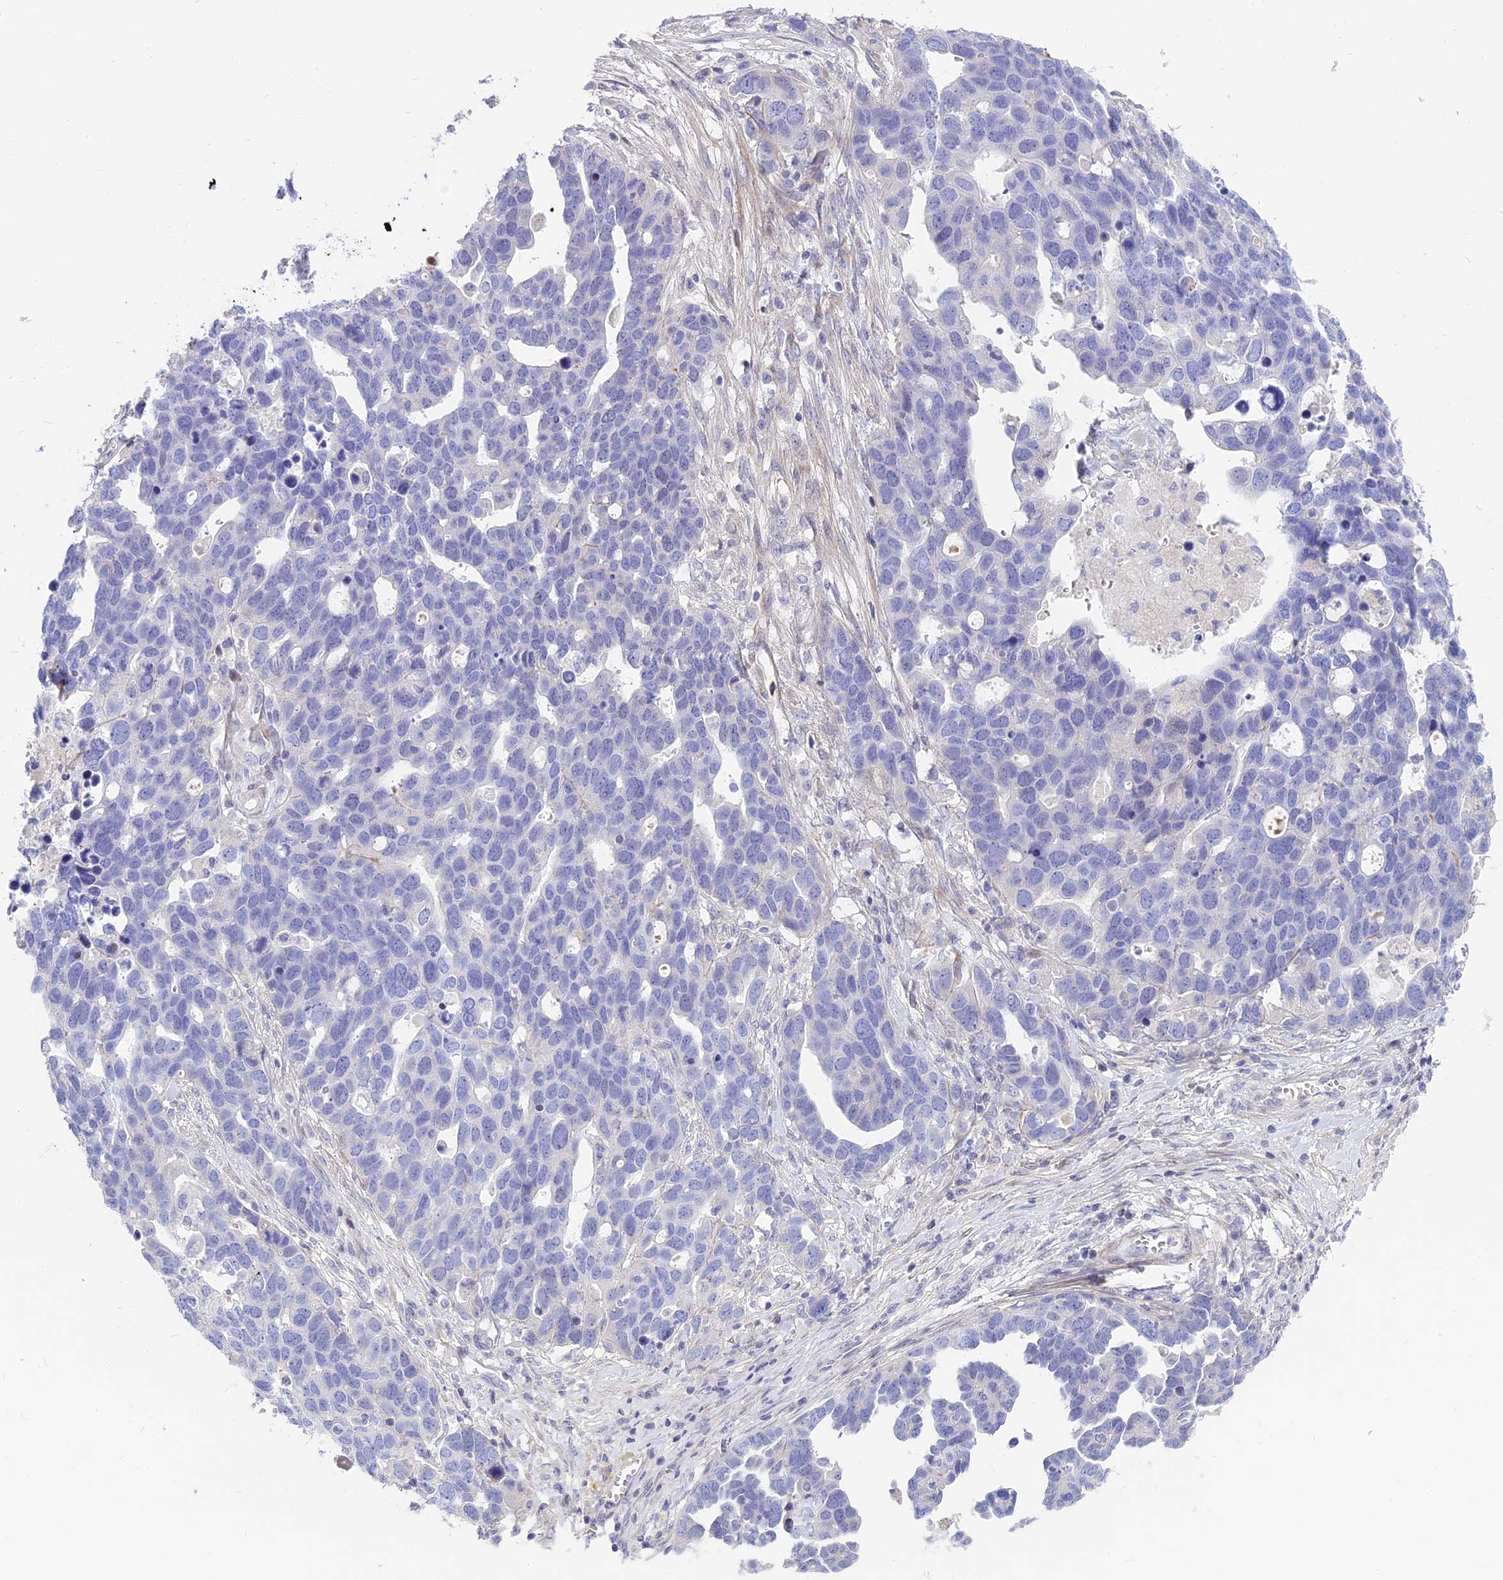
{"staining": {"intensity": "negative", "quantity": "none", "location": "none"}, "tissue": "ovarian cancer", "cell_type": "Tumor cells", "image_type": "cancer", "snomed": [{"axis": "morphology", "description": "Cystadenocarcinoma, serous, NOS"}, {"axis": "topography", "description": "Ovary"}], "caption": "This is an immunohistochemistry photomicrograph of serous cystadenocarcinoma (ovarian). There is no positivity in tumor cells.", "gene": "MBD3L1", "patient": {"sex": "female", "age": 54}}